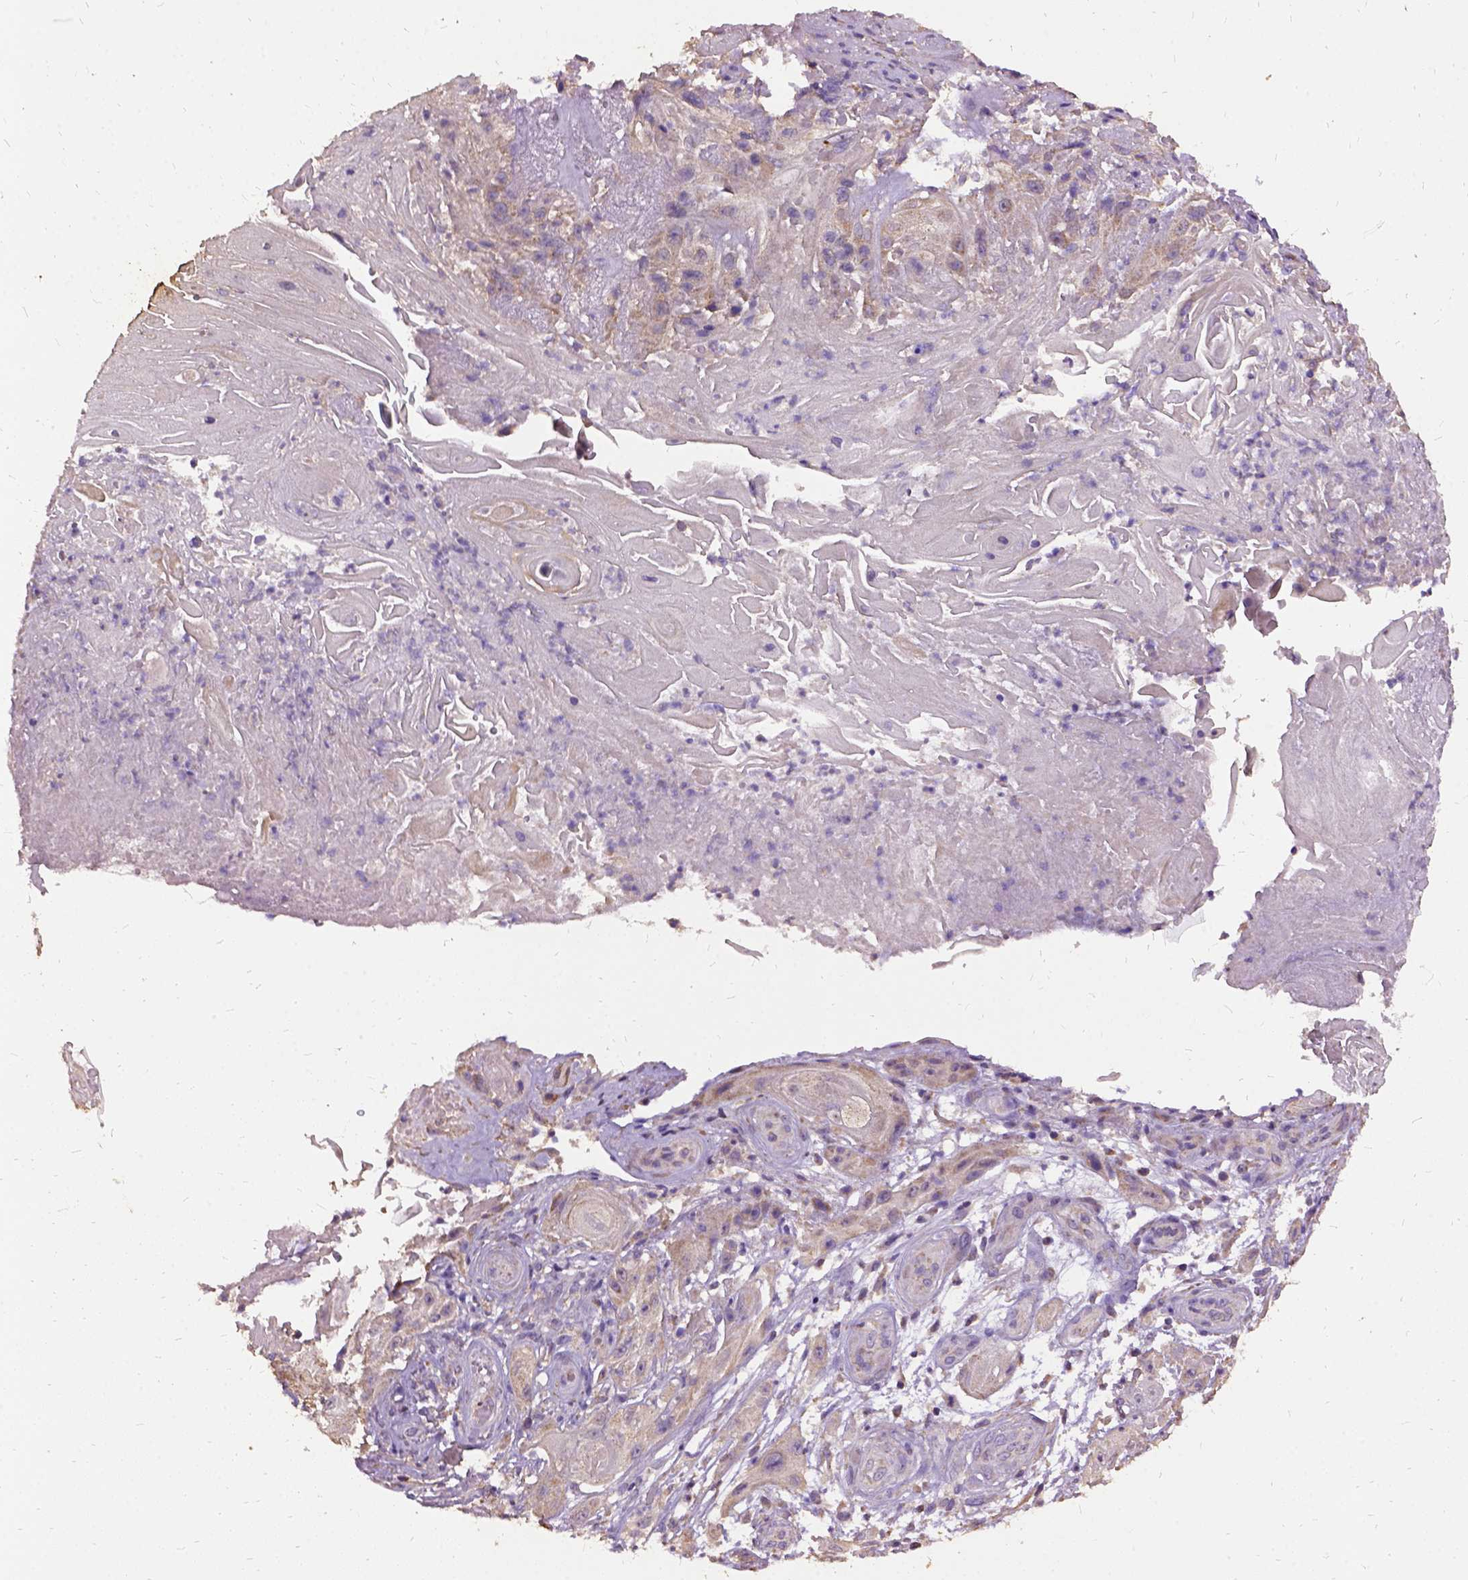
{"staining": {"intensity": "weak", "quantity": ">75%", "location": "cytoplasmic/membranous"}, "tissue": "skin cancer", "cell_type": "Tumor cells", "image_type": "cancer", "snomed": [{"axis": "morphology", "description": "Squamous cell carcinoma, NOS"}, {"axis": "topography", "description": "Skin"}], "caption": "This is a photomicrograph of IHC staining of squamous cell carcinoma (skin), which shows weak positivity in the cytoplasmic/membranous of tumor cells.", "gene": "DQX1", "patient": {"sex": "male", "age": 62}}